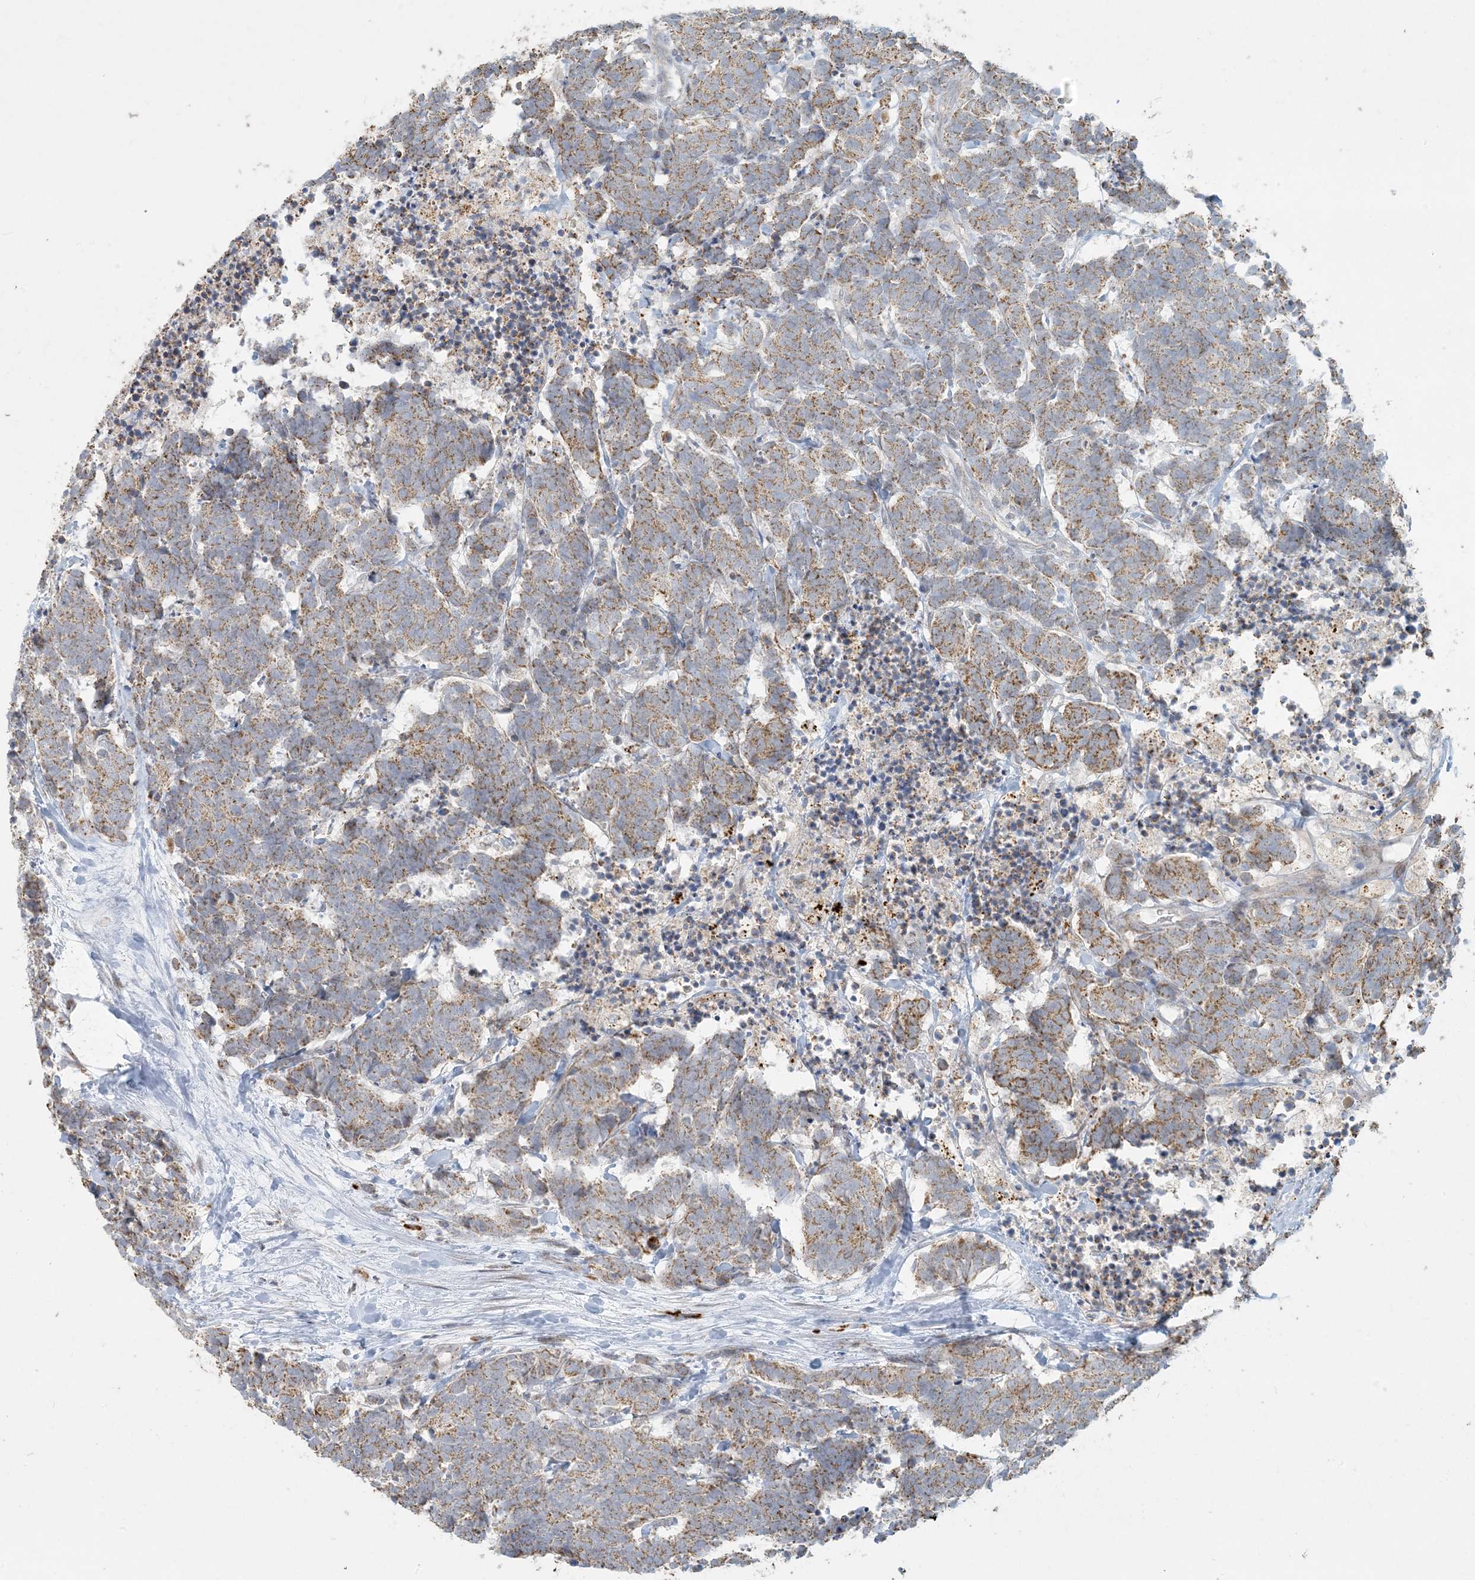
{"staining": {"intensity": "moderate", "quantity": ">75%", "location": "cytoplasmic/membranous"}, "tissue": "carcinoid", "cell_type": "Tumor cells", "image_type": "cancer", "snomed": [{"axis": "morphology", "description": "Carcinoma, NOS"}, {"axis": "morphology", "description": "Carcinoid, malignant, NOS"}, {"axis": "topography", "description": "Urinary bladder"}], "caption": "This photomicrograph shows IHC staining of carcinoid, with medium moderate cytoplasmic/membranous staining in approximately >75% of tumor cells.", "gene": "MCAT", "patient": {"sex": "male", "age": 57}}